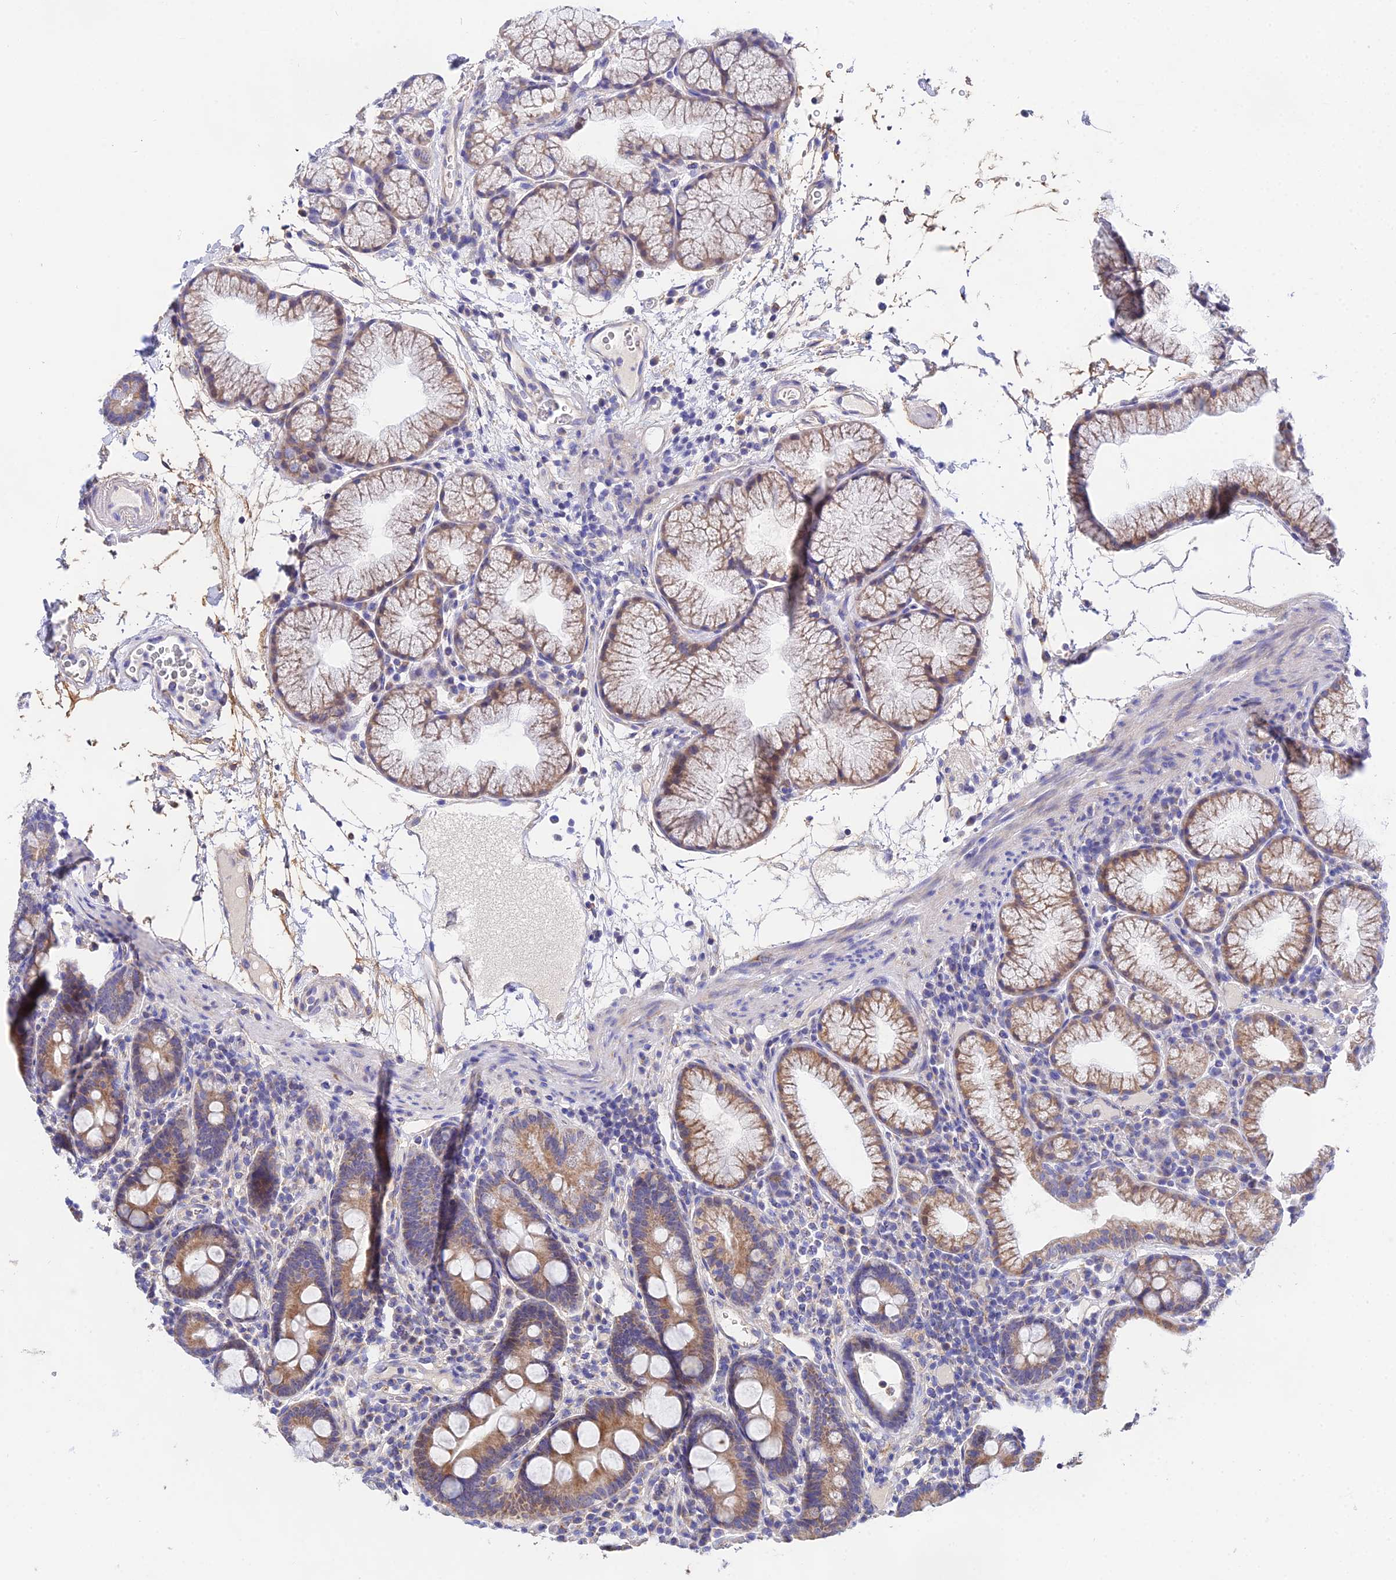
{"staining": {"intensity": "moderate", "quantity": "25%-75%", "location": "cytoplasmic/membranous"}, "tissue": "duodenum", "cell_type": "Glandular cells", "image_type": "normal", "snomed": [{"axis": "morphology", "description": "Normal tissue, NOS"}, {"axis": "topography", "description": "Duodenum"}], "caption": "Immunohistochemistry (IHC) staining of benign duodenum, which displays medium levels of moderate cytoplasmic/membranous staining in approximately 25%-75% of glandular cells indicating moderate cytoplasmic/membranous protein expression. The staining was performed using DAB (3,3'-diaminobenzidine) (brown) for protein detection and nuclei were counterstained in hematoxylin (blue).", "gene": "PPP2R2A", "patient": {"sex": "male", "age": 54}}